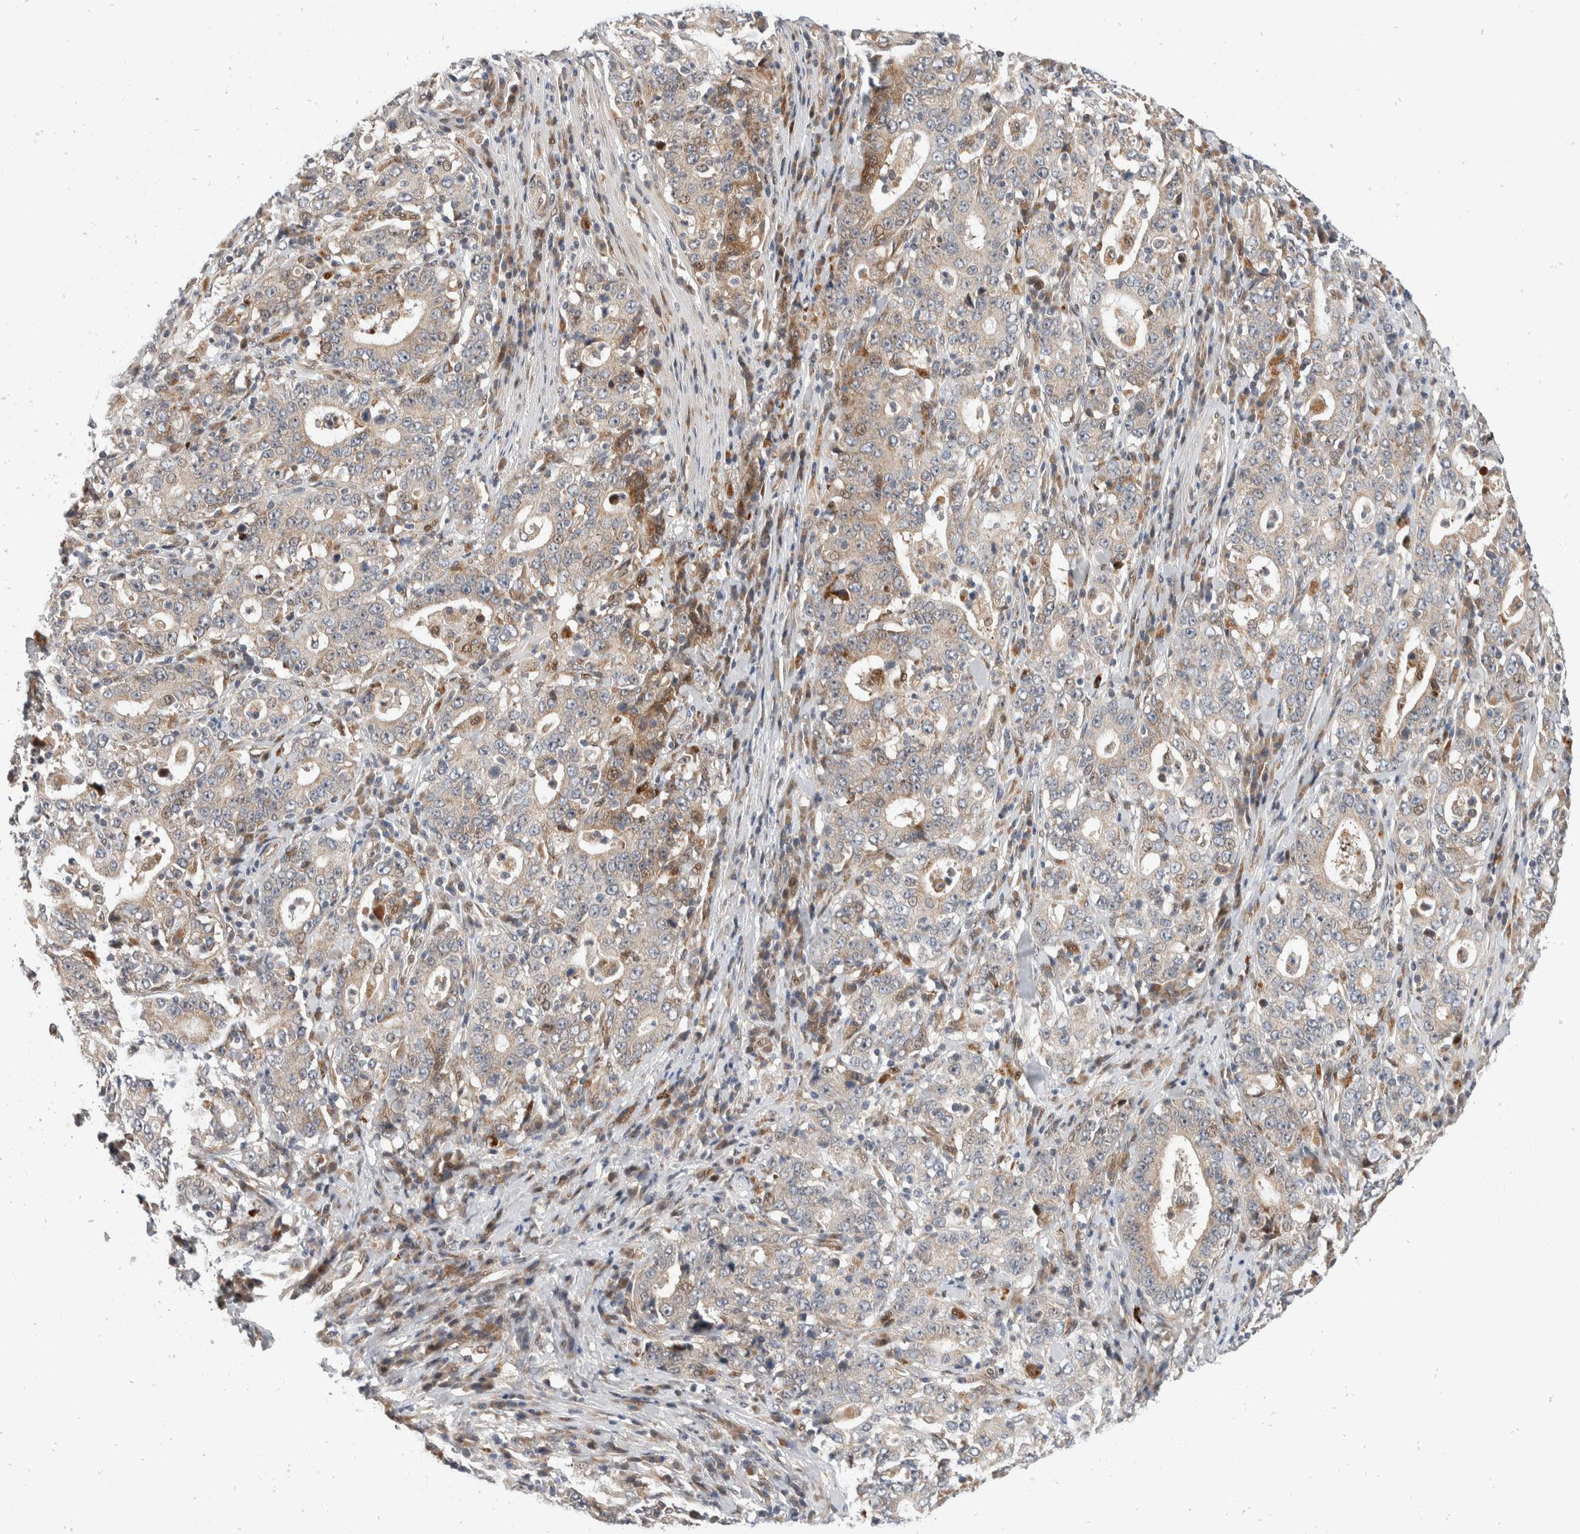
{"staining": {"intensity": "moderate", "quantity": "25%-75%", "location": "cytoplasmic/membranous,nuclear"}, "tissue": "stomach cancer", "cell_type": "Tumor cells", "image_type": "cancer", "snomed": [{"axis": "morphology", "description": "Normal tissue, NOS"}, {"axis": "morphology", "description": "Adenocarcinoma, NOS"}, {"axis": "topography", "description": "Stomach, upper"}, {"axis": "topography", "description": "Stomach"}], "caption": "Adenocarcinoma (stomach) tissue reveals moderate cytoplasmic/membranous and nuclear staining in approximately 25%-75% of tumor cells The staining is performed using DAB (3,3'-diaminobenzidine) brown chromogen to label protein expression. The nuclei are counter-stained blue using hematoxylin.", "gene": "ZNF703", "patient": {"sex": "male", "age": 59}}